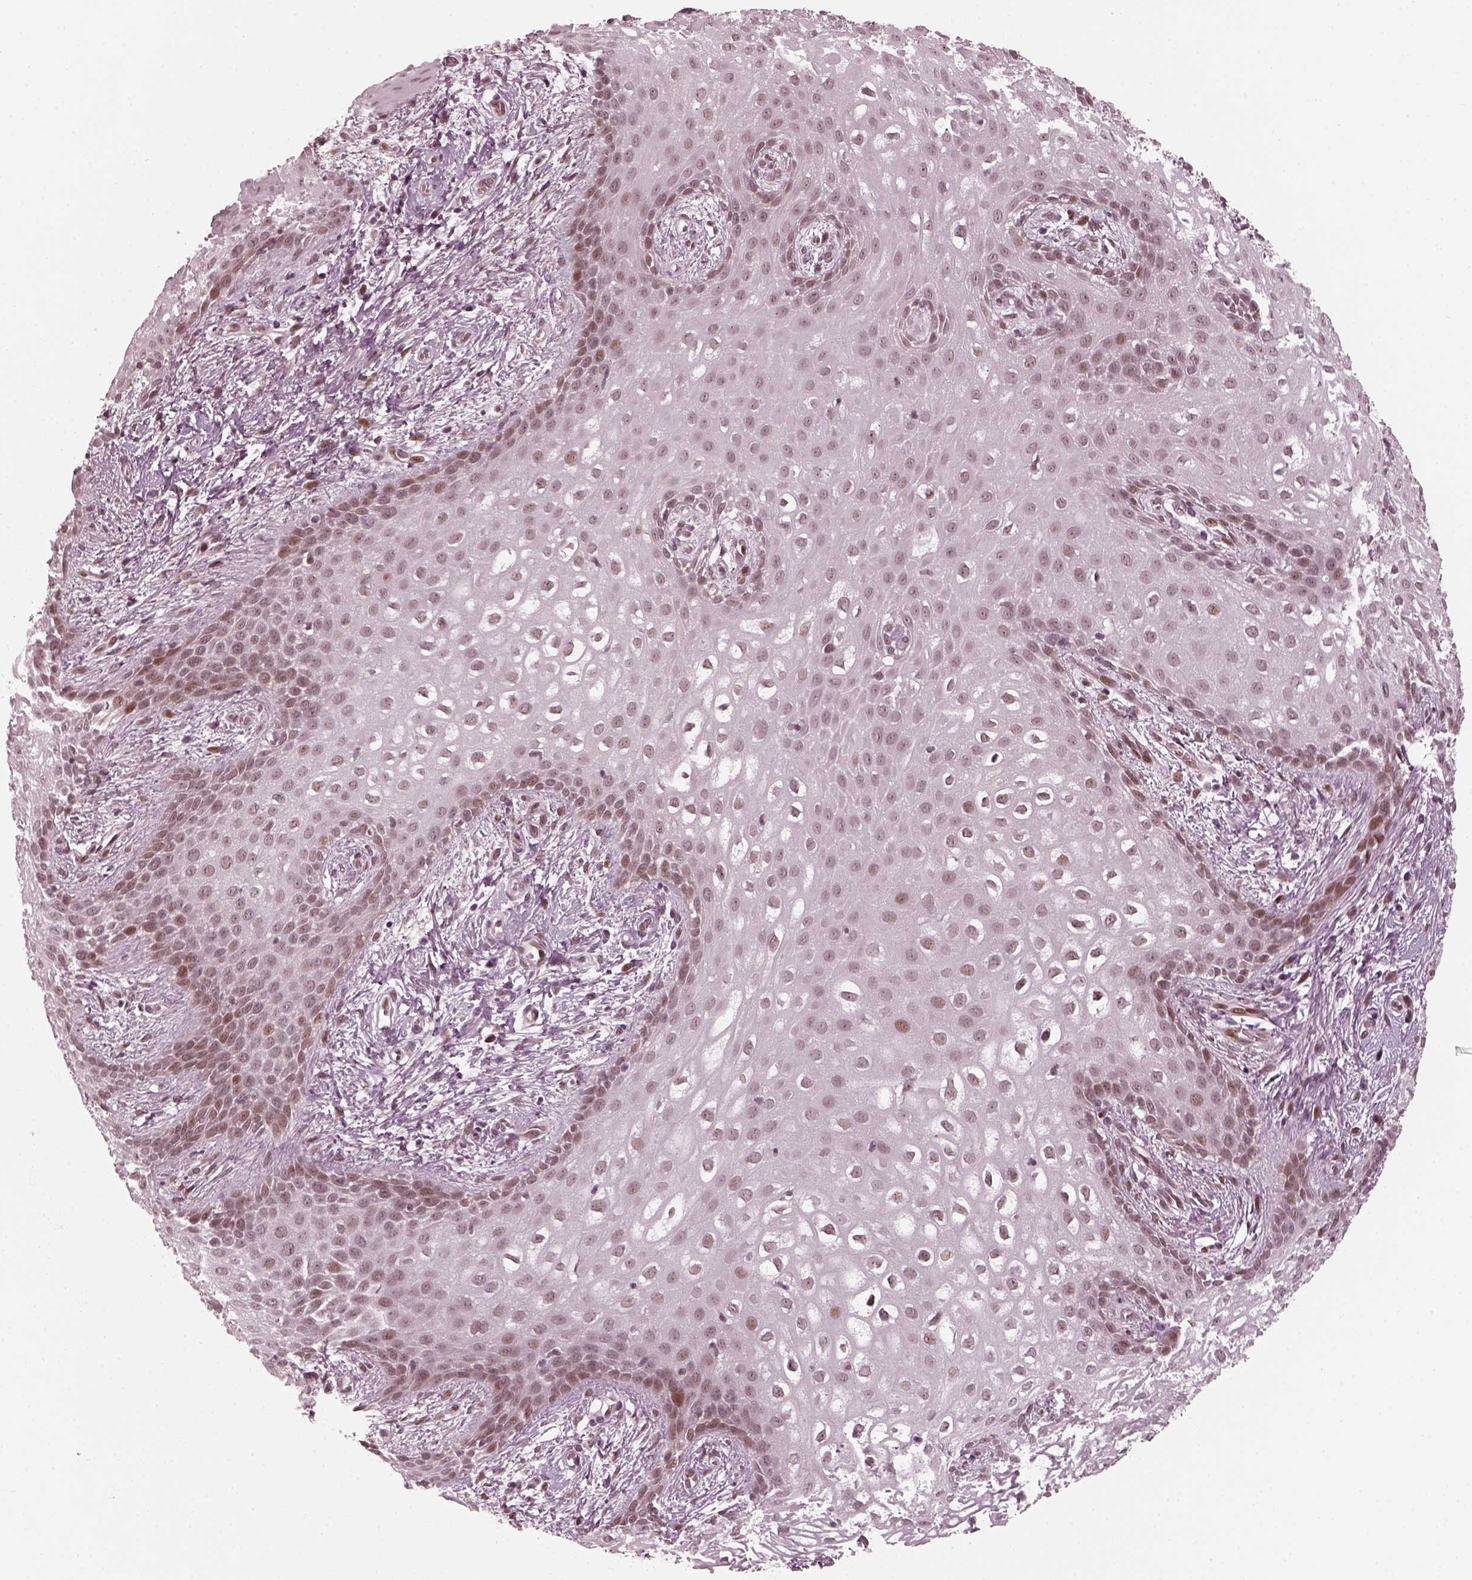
{"staining": {"intensity": "weak", "quantity": "25%-75%", "location": "nuclear"}, "tissue": "skin", "cell_type": "Epidermal cells", "image_type": "normal", "snomed": [{"axis": "morphology", "description": "Normal tissue, NOS"}, {"axis": "topography", "description": "Anal"}], "caption": "A brown stain labels weak nuclear staining of a protein in epidermal cells of benign skin. (Brightfield microscopy of DAB IHC at high magnification).", "gene": "TRIB3", "patient": {"sex": "female", "age": 46}}